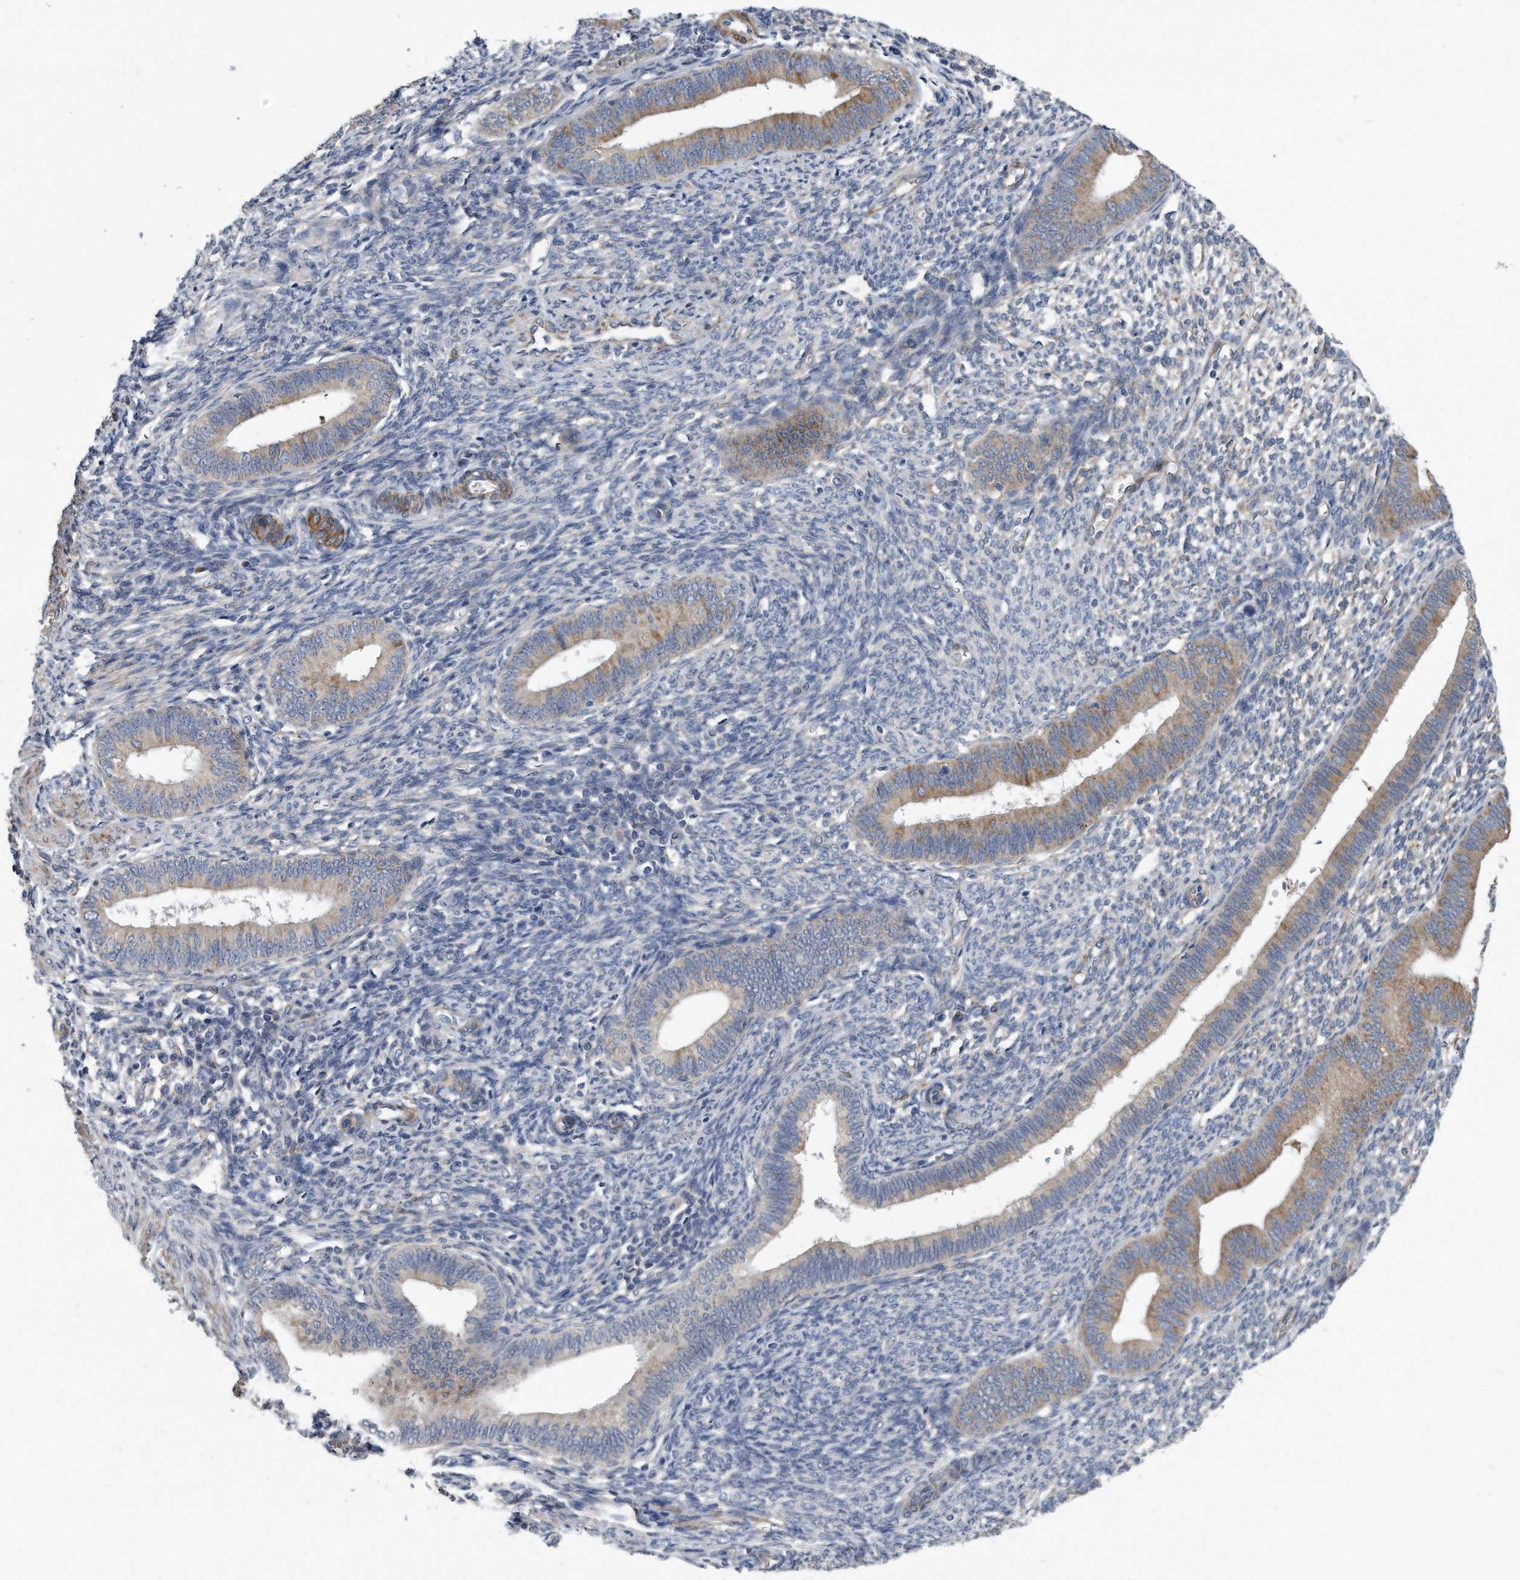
{"staining": {"intensity": "negative", "quantity": "none", "location": "none"}, "tissue": "endometrium", "cell_type": "Cells in endometrial stroma", "image_type": "normal", "snomed": [{"axis": "morphology", "description": "Normal tissue, NOS"}, {"axis": "topography", "description": "Endometrium"}], "caption": "This is an immunohistochemistry photomicrograph of normal human endometrium. There is no positivity in cells in endometrial stroma.", "gene": "EIF2B4", "patient": {"sex": "female", "age": 46}}